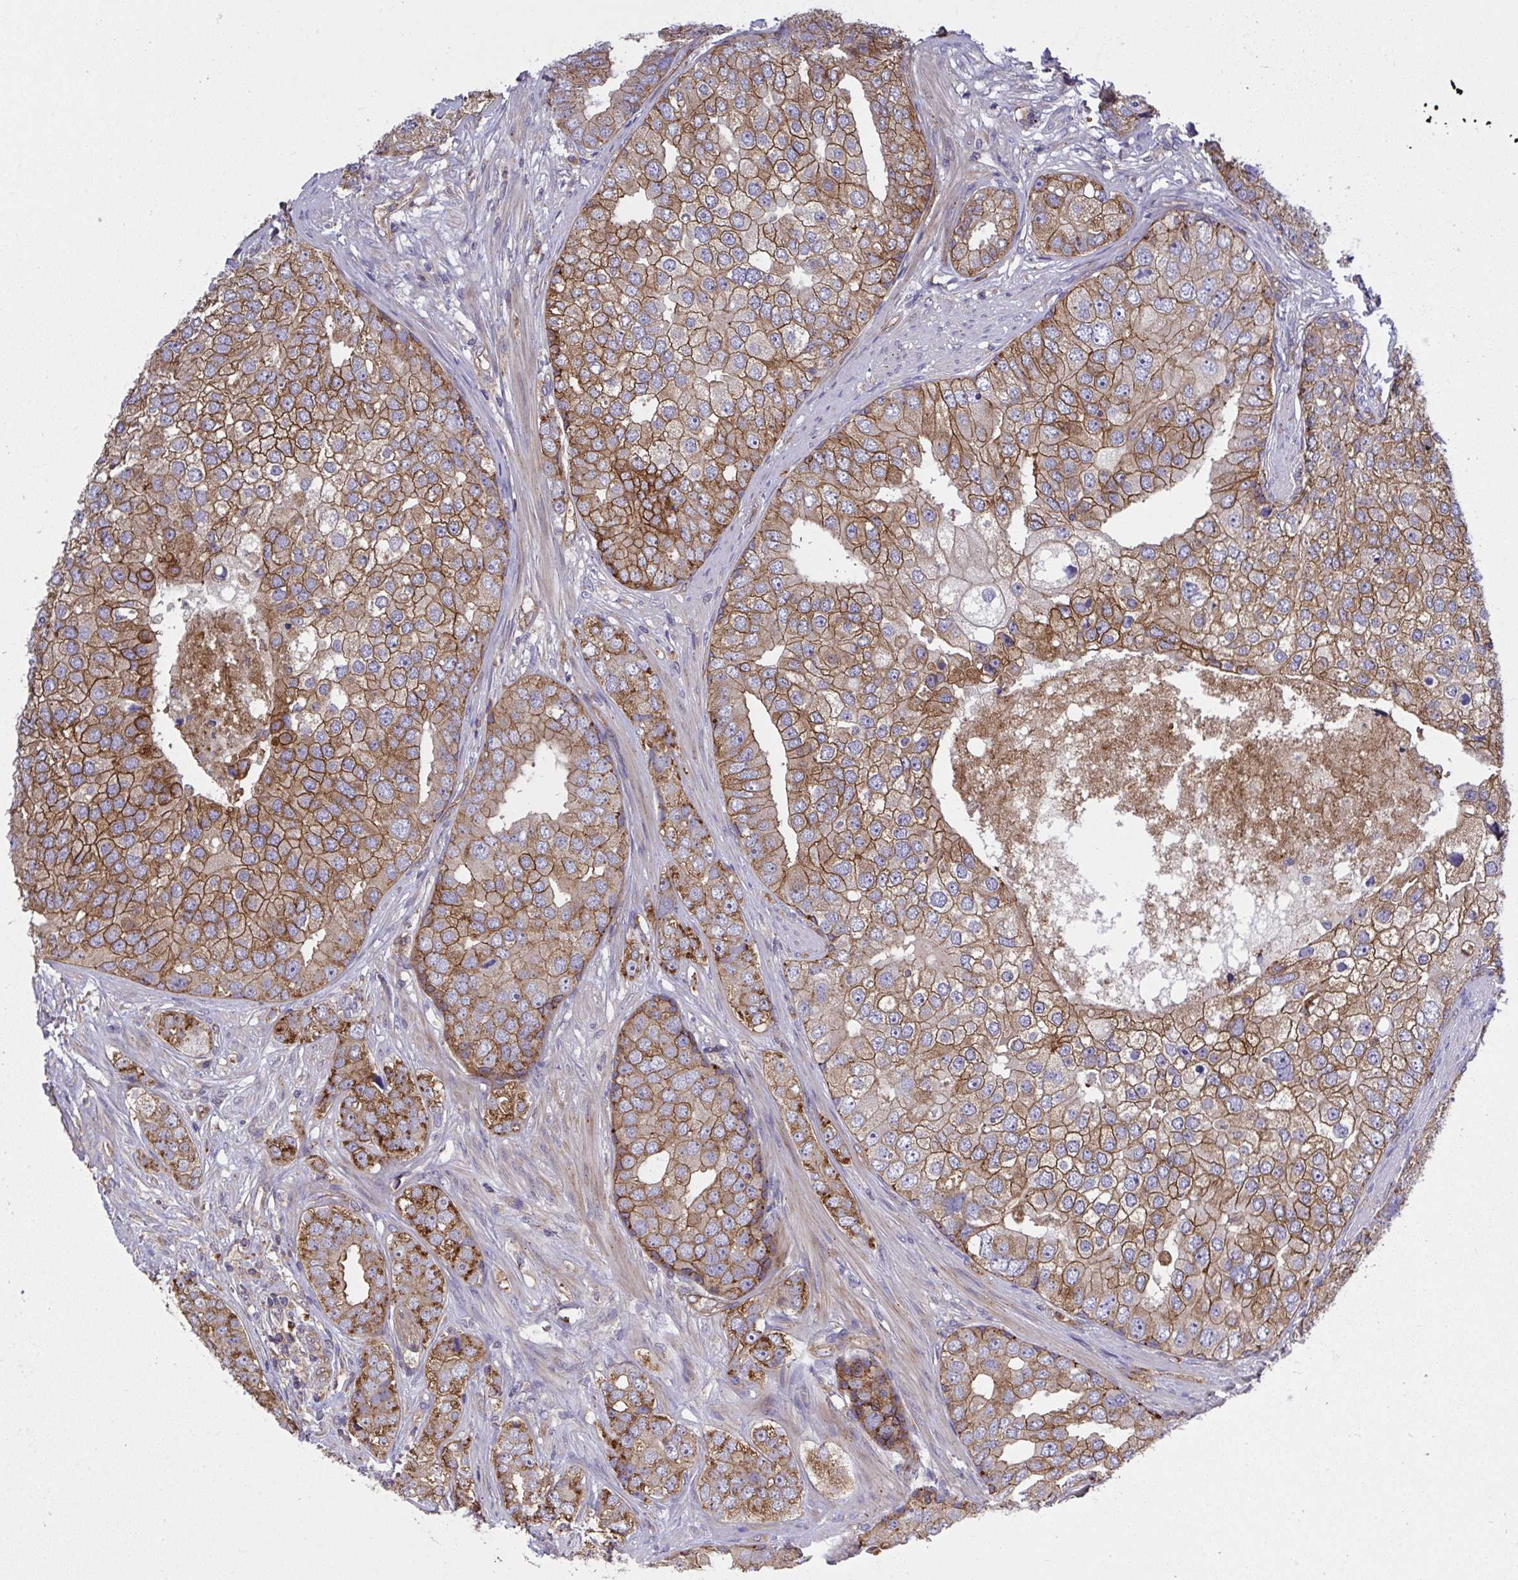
{"staining": {"intensity": "moderate", "quantity": ">75%", "location": "cytoplasmic/membranous"}, "tissue": "prostate cancer", "cell_type": "Tumor cells", "image_type": "cancer", "snomed": [{"axis": "morphology", "description": "Adenocarcinoma, High grade"}, {"axis": "topography", "description": "Prostate"}], "caption": "Prostate adenocarcinoma (high-grade) stained with DAB IHC reveals medium levels of moderate cytoplasmic/membranous positivity in about >75% of tumor cells.", "gene": "C4orf36", "patient": {"sex": "male", "age": 60}}